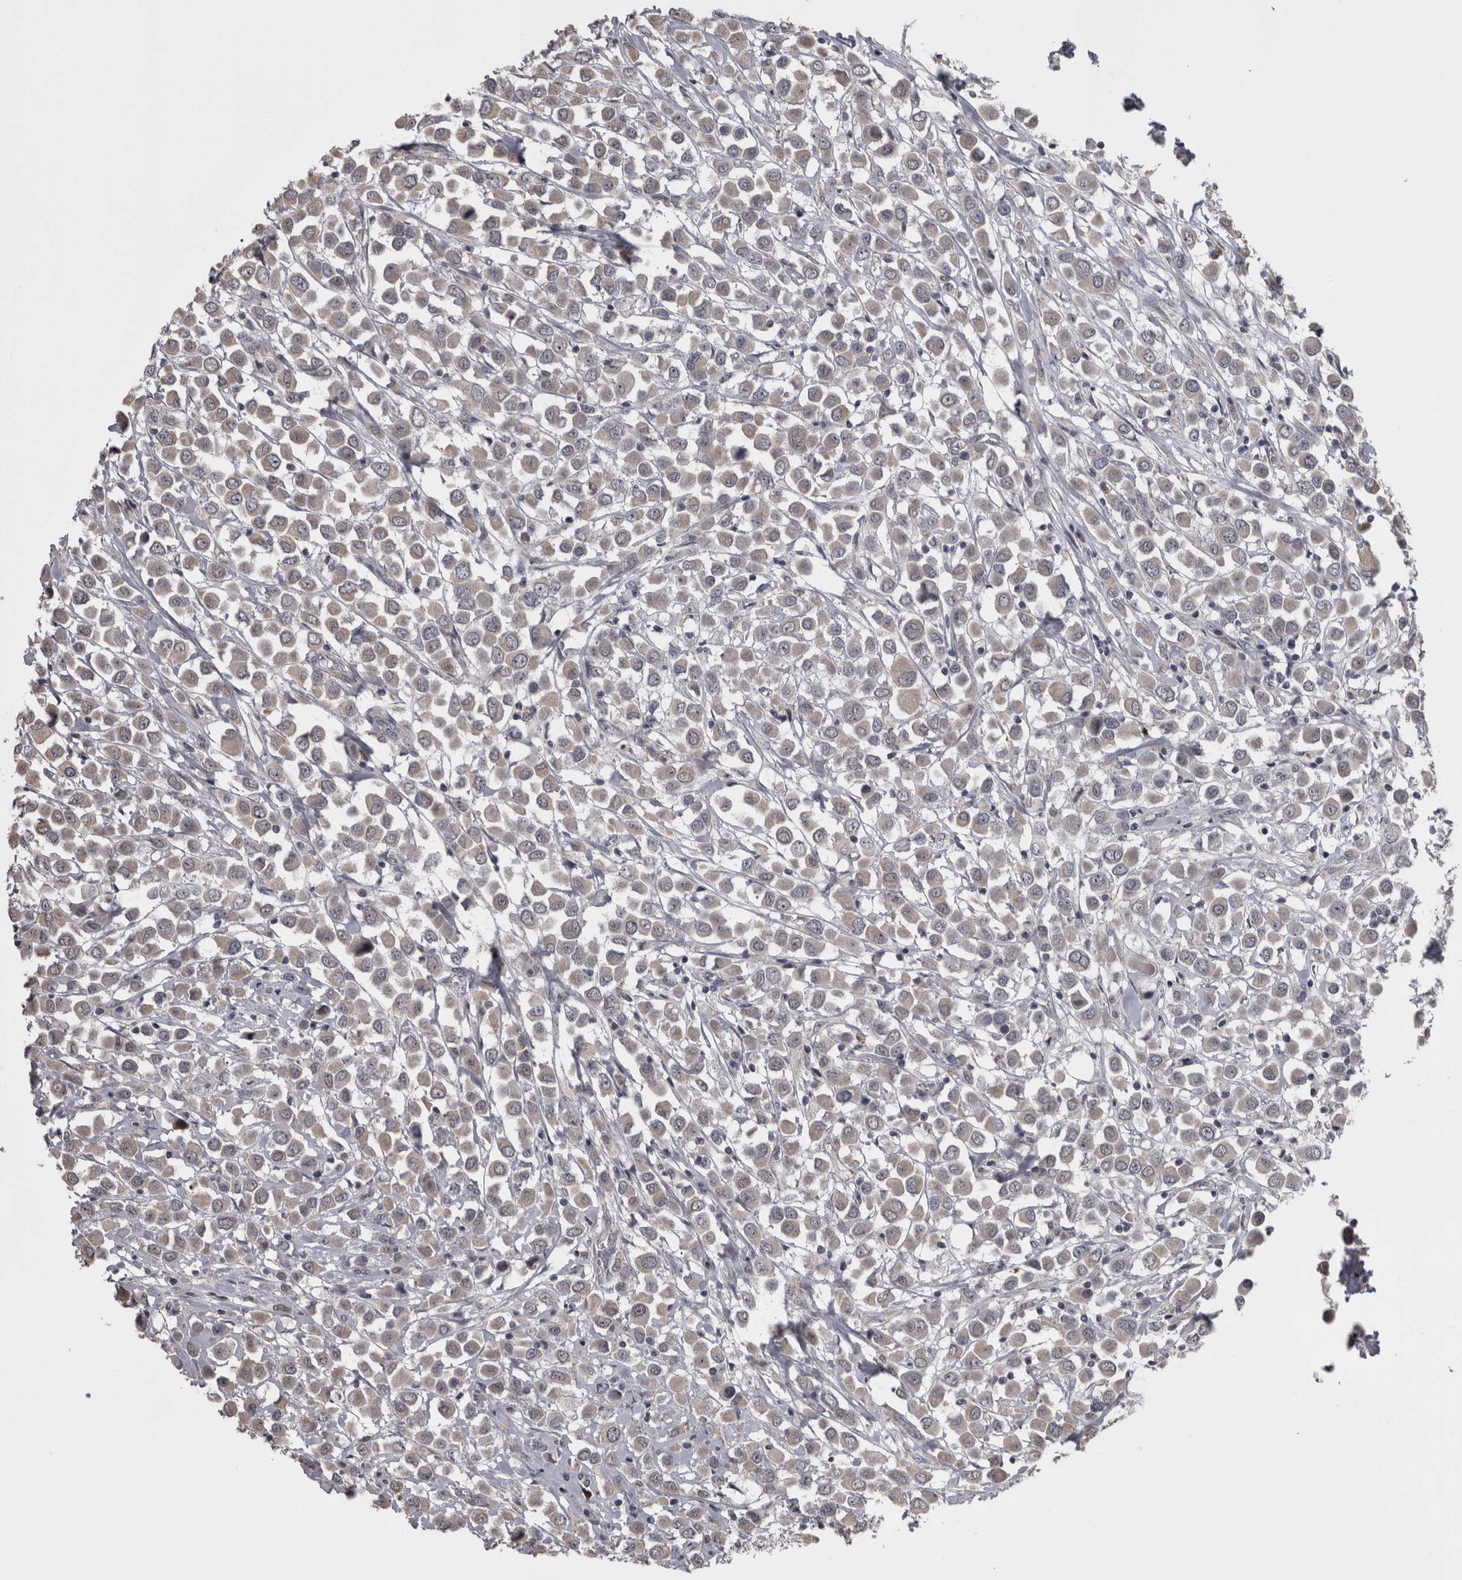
{"staining": {"intensity": "weak", "quantity": ">75%", "location": "cytoplasmic/membranous"}, "tissue": "breast cancer", "cell_type": "Tumor cells", "image_type": "cancer", "snomed": [{"axis": "morphology", "description": "Duct carcinoma"}, {"axis": "topography", "description": "Breast"}], "caption": "Protein staining exhibits weak cytoplasmic/membranous positivity in about >75% of tumor cells in infiltrating ductal carcinoma (breast). Immunohistochemistry (ihc) stains the protein in brown and the nuclei are stained blue.", "gene": "DBT", "patient": {"sex": "female", "age": 61}}